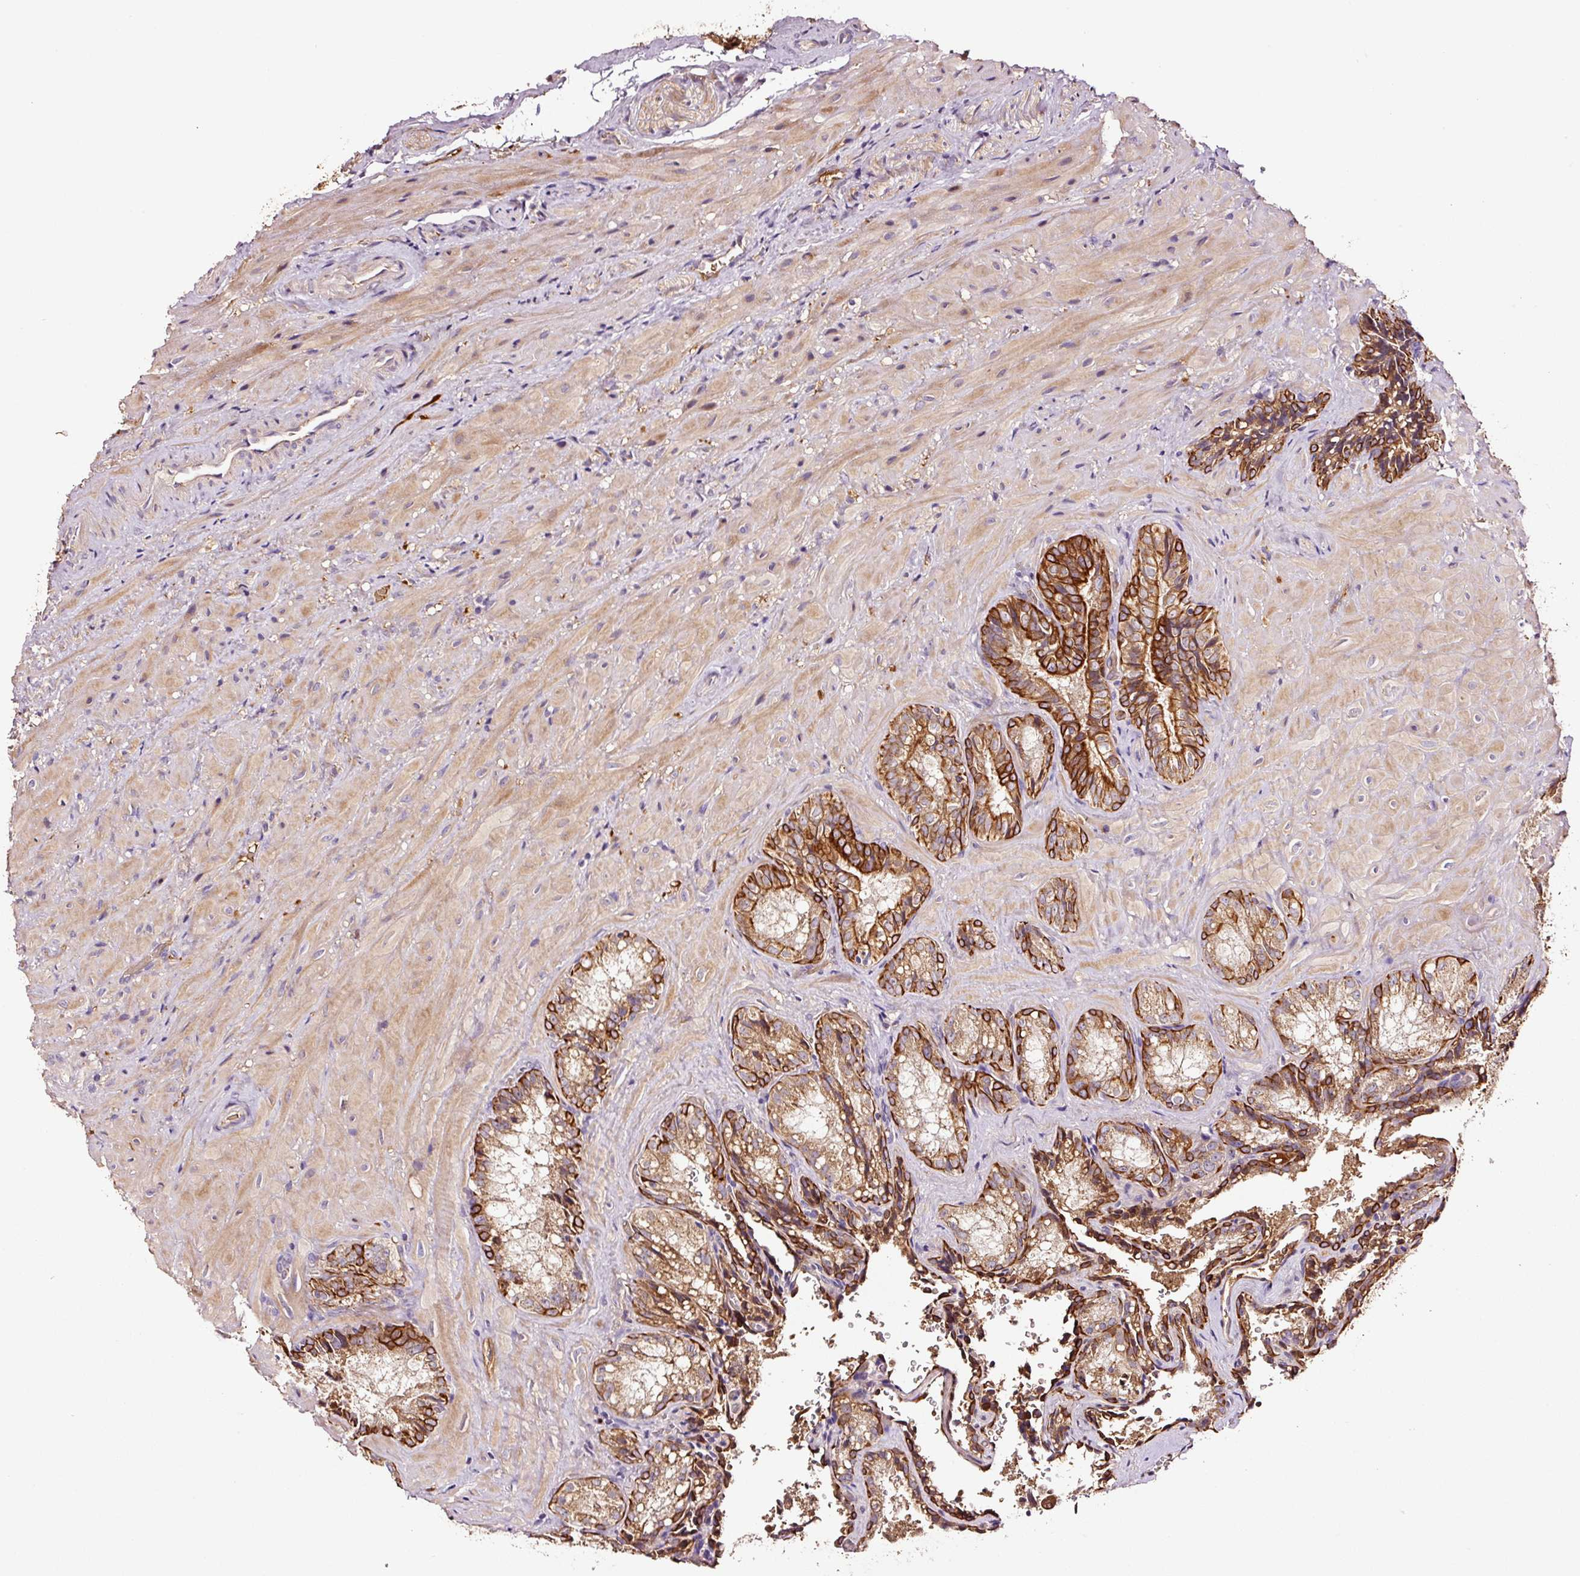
{"staining": {"intensity": "strong", "quantity": ">75%", "location": "cytoplasmic/membranous"}, "tissue": "seminal vesicle", "cell_type": "Glandular cells", "image_type": "normal", "snomed": [{"axis": "morphology", "description": "Normal tissue, NOS"}, {"axis": "topography", "description": "Seminal veicle"}], "caption": "Immunohistochemistry (DAB (3,3'-diaminobenzidine)) staining of normal seminal vesicle demonstrates strong cytoplasmic/membranous protein staining in about >75% of glandular cells.", "gene": "PGLYRP2", "patient": {"sex": "male", "age": 47}}